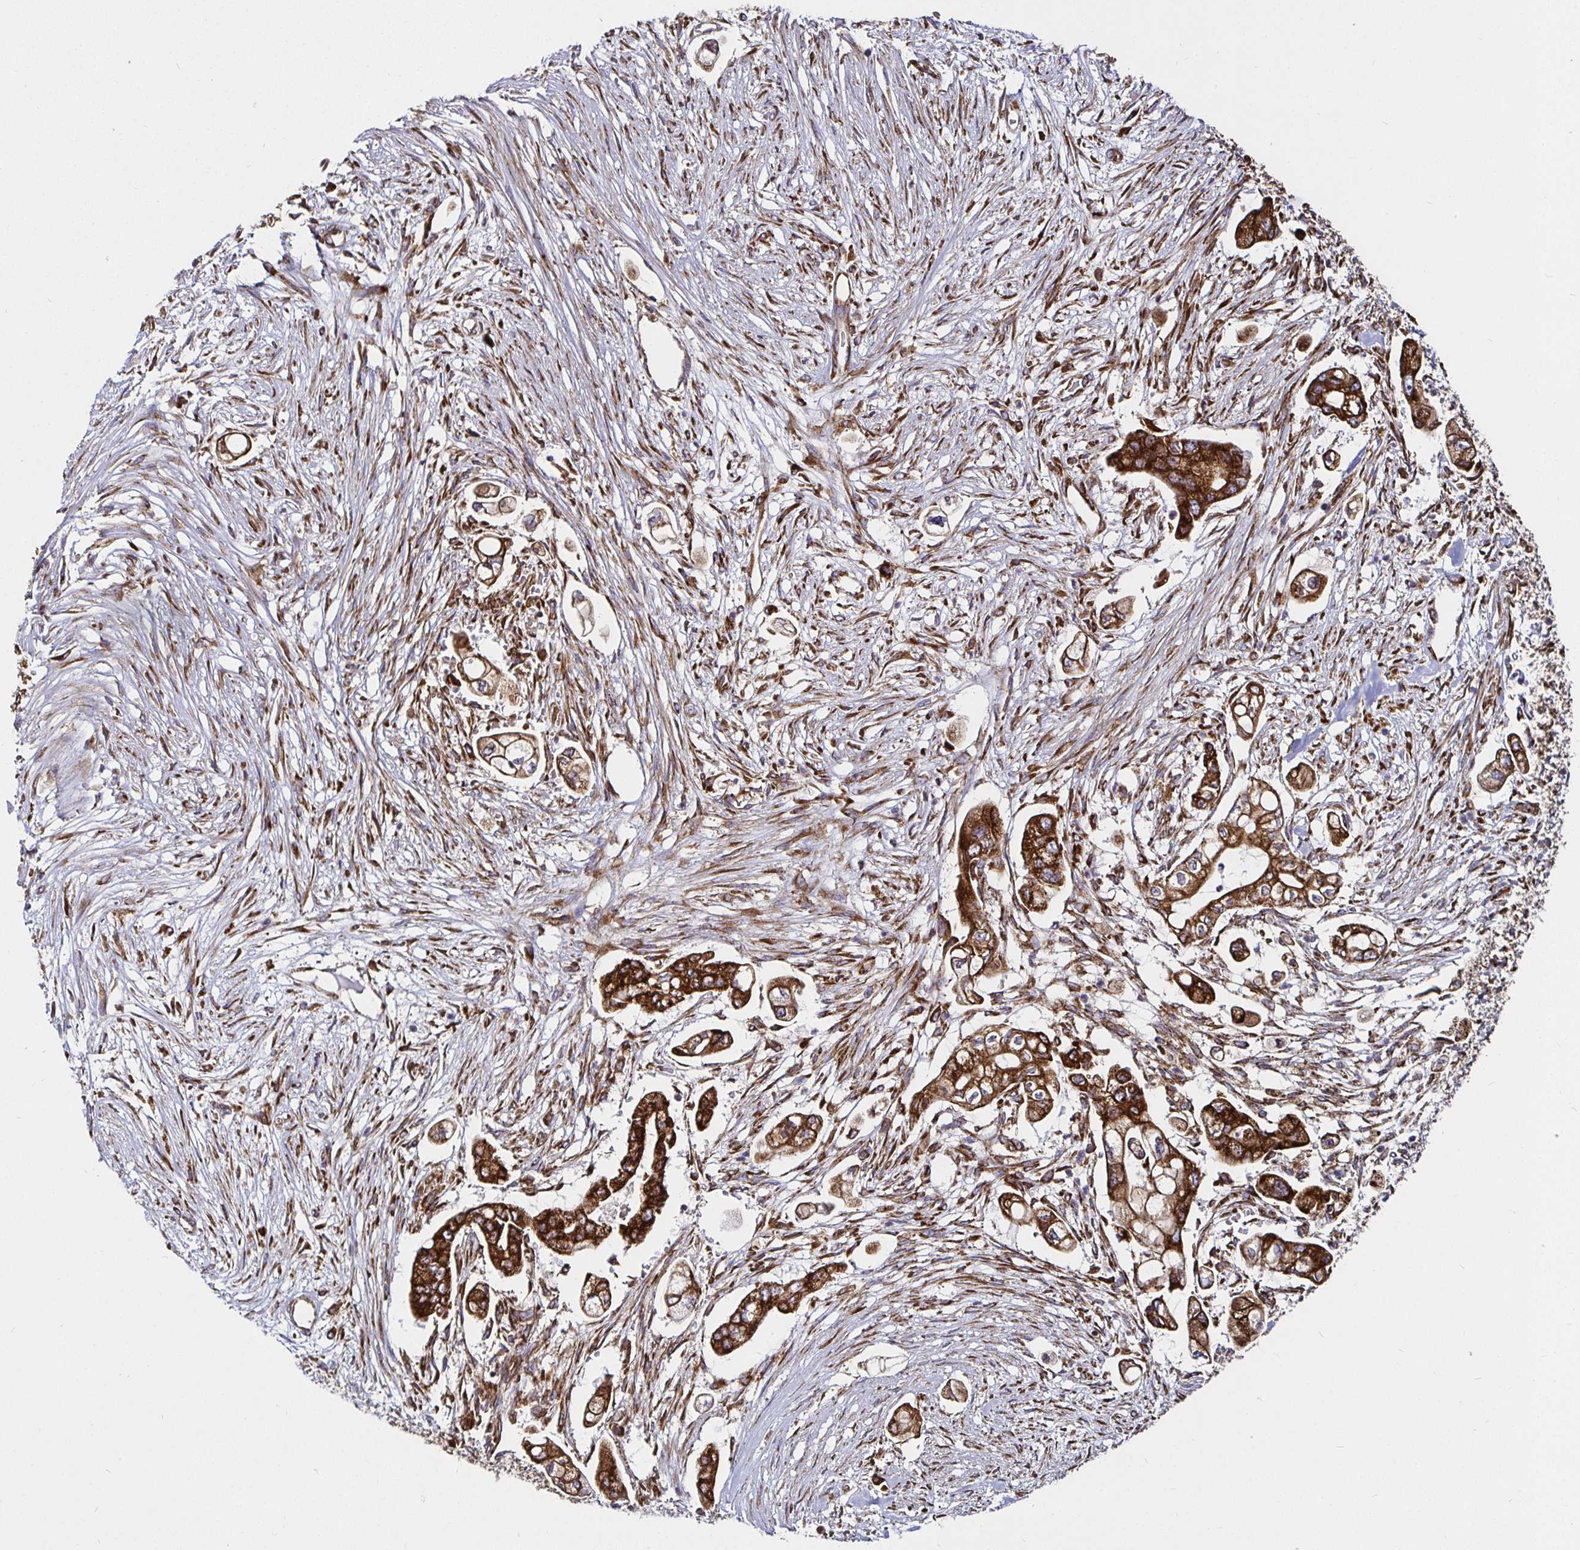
{"staining": {"intensity": "strong", "quantity": ">75%", "location": "cytoplasmic/membranous"}, "tissue": "pancreatic cancer", "cell_type": "Tumor cells", "image_type": "cancer", "snomed": [{"axis": "morphology", "description": "Adenocarcinoma, NOS"}, {"axis": "topography", "description": "Pancreas"}], "caption": "Human pancreatic cancer (adenocarcinoma) stained with a brown dye displays strong cytoplasmic/membranous positive expression in approximately >75% of tumor cells.", "gene": "SMYD3", "patient": {"sex": "female", "age": 69}}